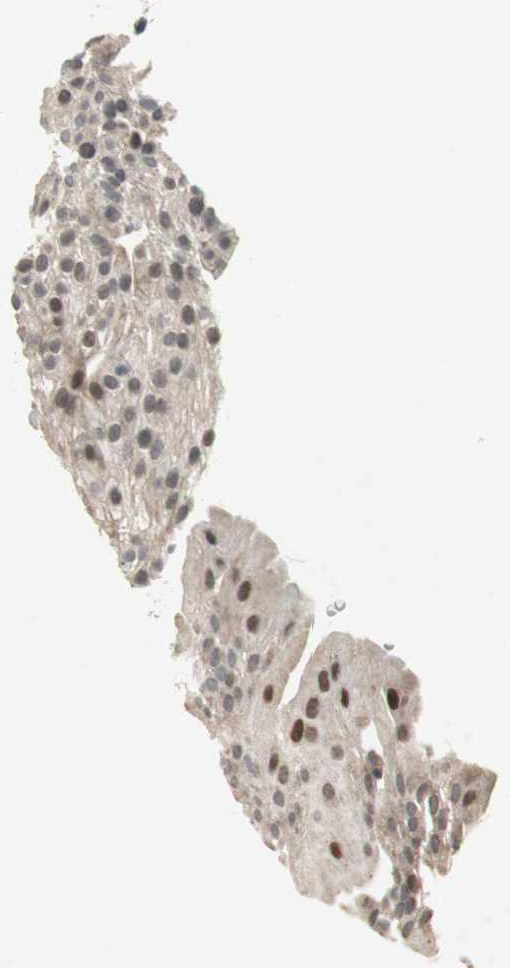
{"staining": {"intensity": "moderate", "quantity": "<25%", "location": "nuclear"}, "tissue": "urothelial cancer", "cell_type": "Tumor cells", "image_type": "cancer", "snomed": [{"axis": "morphology", "description": "Urothelial carcinoma, Low grade"}, {"axis": "topography", "description": "Smooth muscle"}, {"axis": "topography", "description": "Urinary bladder"}], "caption": "Human urothelial cancer stained with a protein marker exhibits moderate staining in tumor cells.", "gene": "SNX4", "patient": {"sex": "male", "age": 60}}